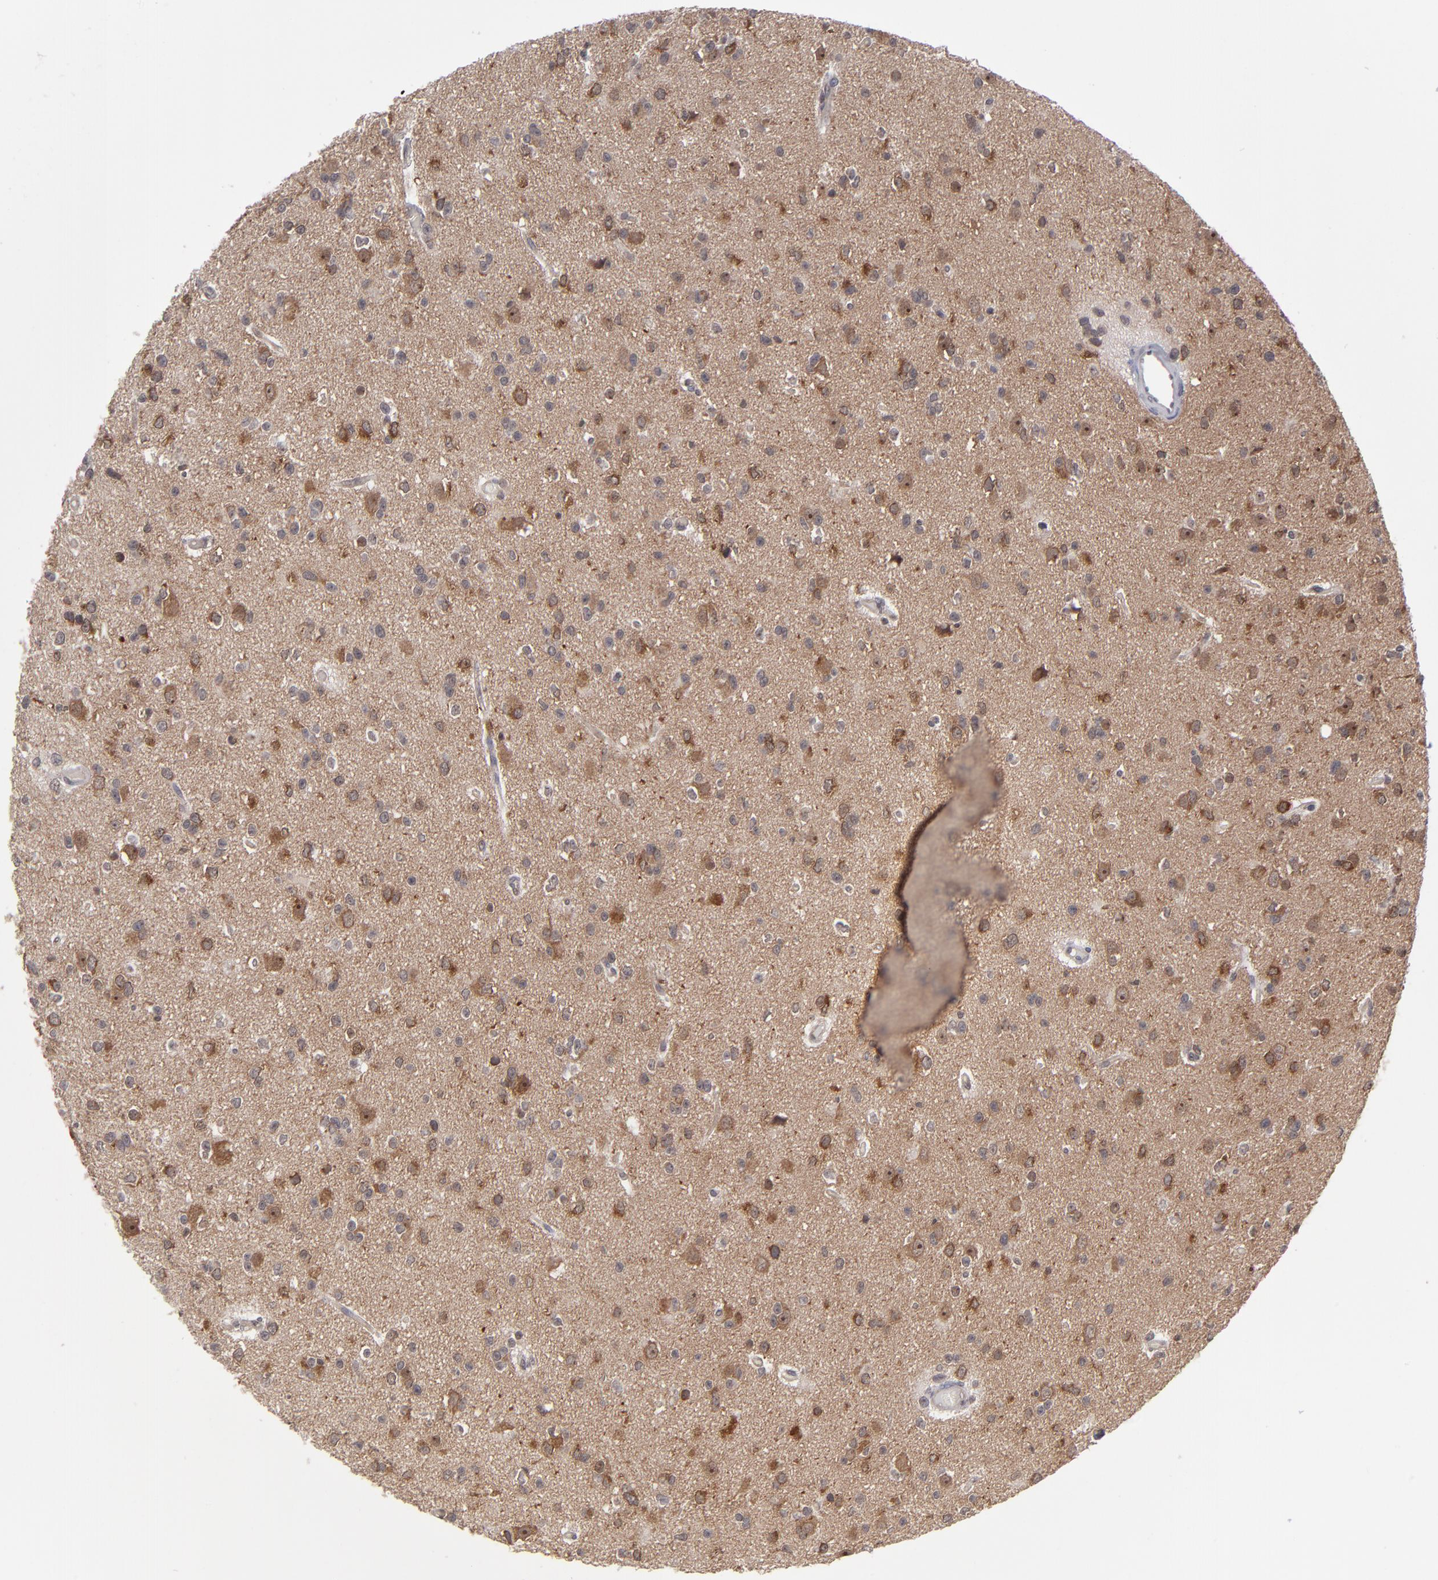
{"staining": {"intensity": "moderate", "quantity": "25%-75%", "location": "cytoplasmic/membranous"}, "tissue": "glioma", "cell_type": "Tumor cells", "image_type": "cancer", "snomed": [{"axis": "morphology", "description": "Glioma, malignant, Low grade"}, {"axis": "topography", "description": "Brain"}], "caption": "The image shows staining of malignant low-grade glioma, revealing moderate cytoplasmic/membranous protein staining (brown color) within tumor cells. (Stains: DAB (3,3'-diaminobenzidine) in brown, nuclei in blue, Microscopy: brightfield microscopy at high magnification).", "gene": "GLCCI1", "patient": {"sex": "male", "age": 42}}